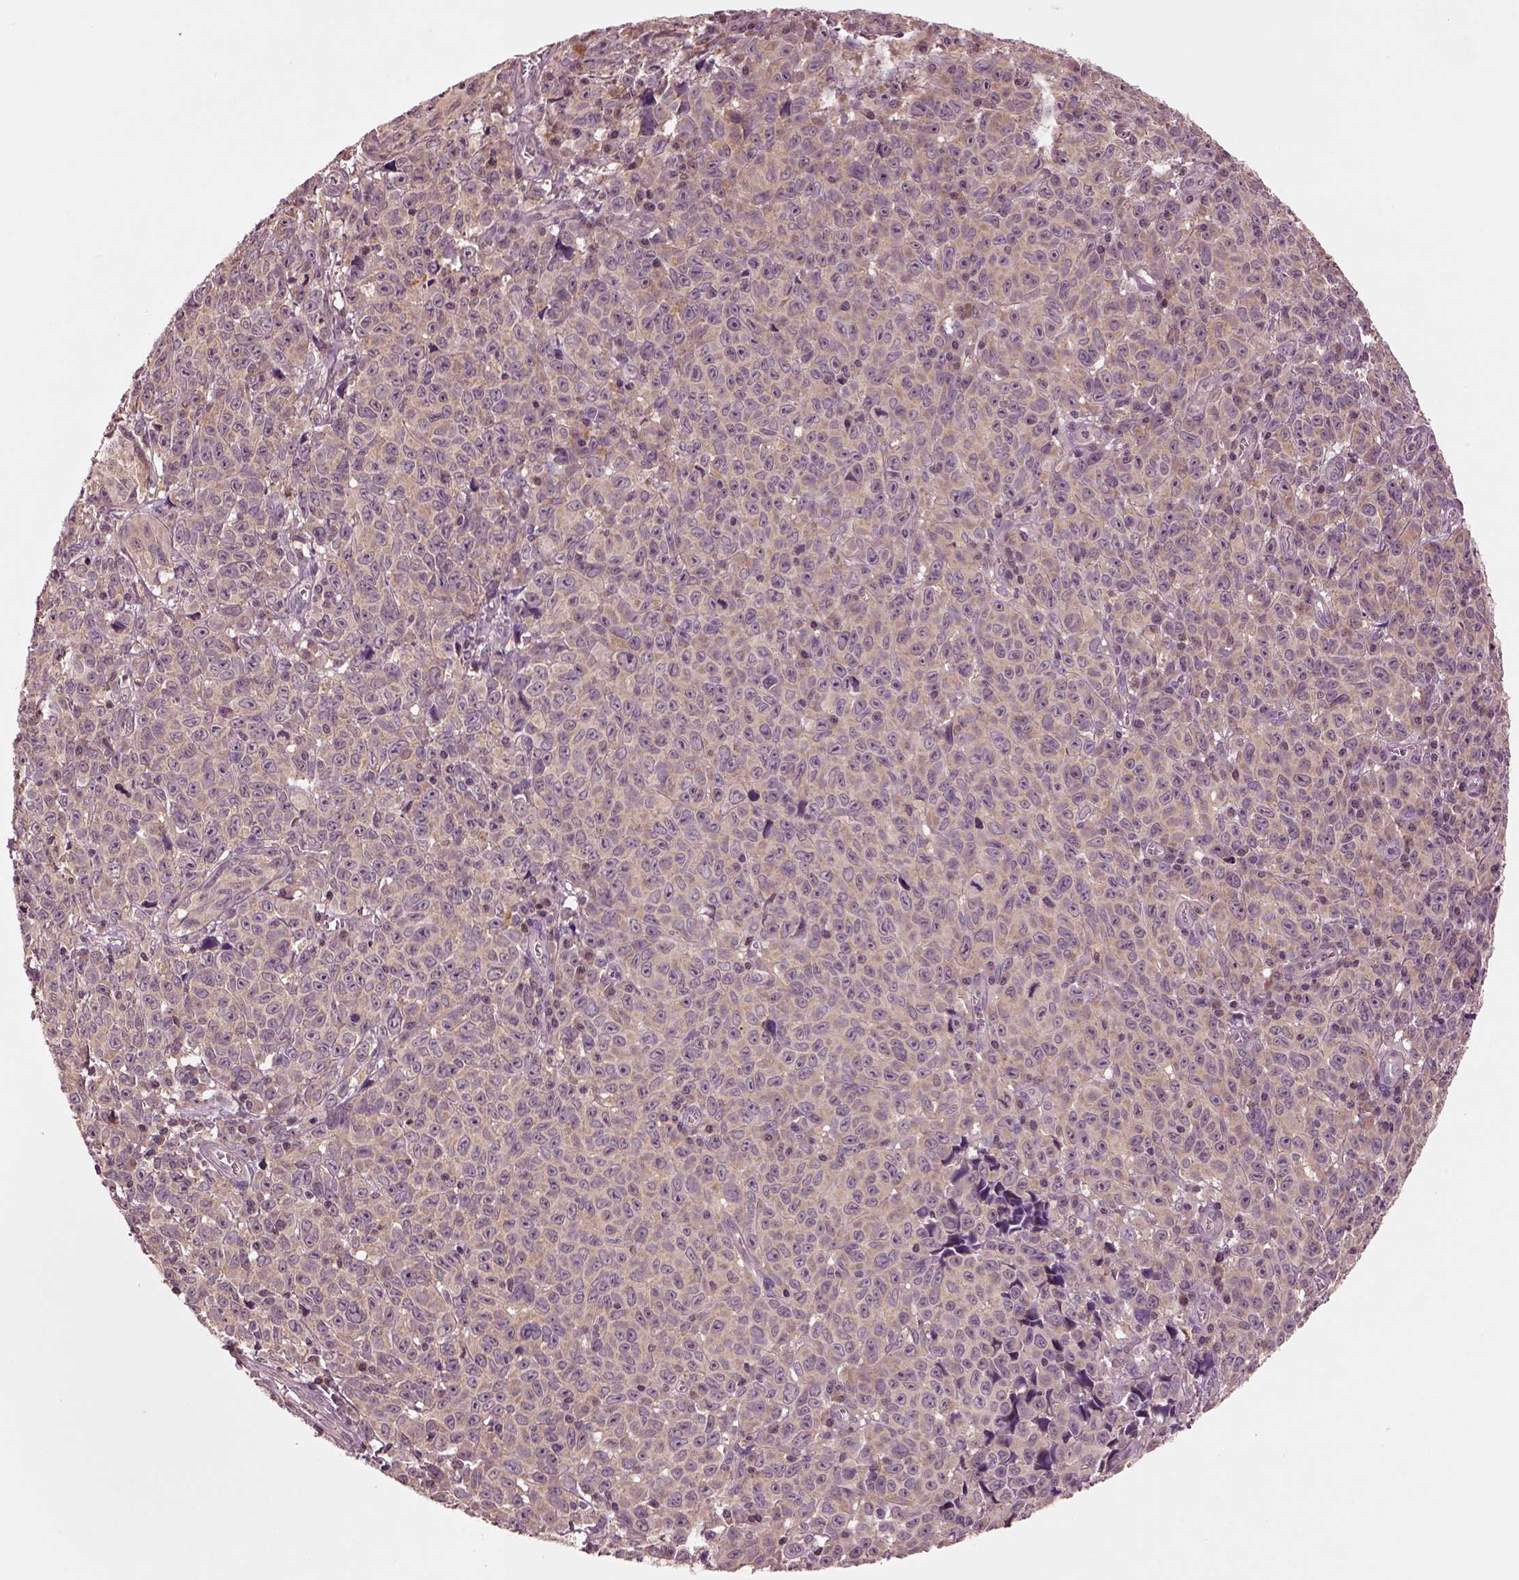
{"staining": {"intensity": "weak", "quantity": "25%-75%", "location": "cytoplasmic/membranous"}, "tissue": "melanoma", "cell_type": "Tumor cells", "image_type": "cancer", "snomed": [{"axis": "morphology", "description": "Malignant melanoma, NOS"}, {"axis": "topography", "description": "Vulva, labia, clitoris and Bartholin´s gland, NO"}], "caption": "Tumor cells exhibit low levels of weak cytoplasmic/membranous expression in approximately 25%-75% of cells in malignant melanoma.", "gene": "MTHFS", "patient": {"sex": "female", "age": 75}}